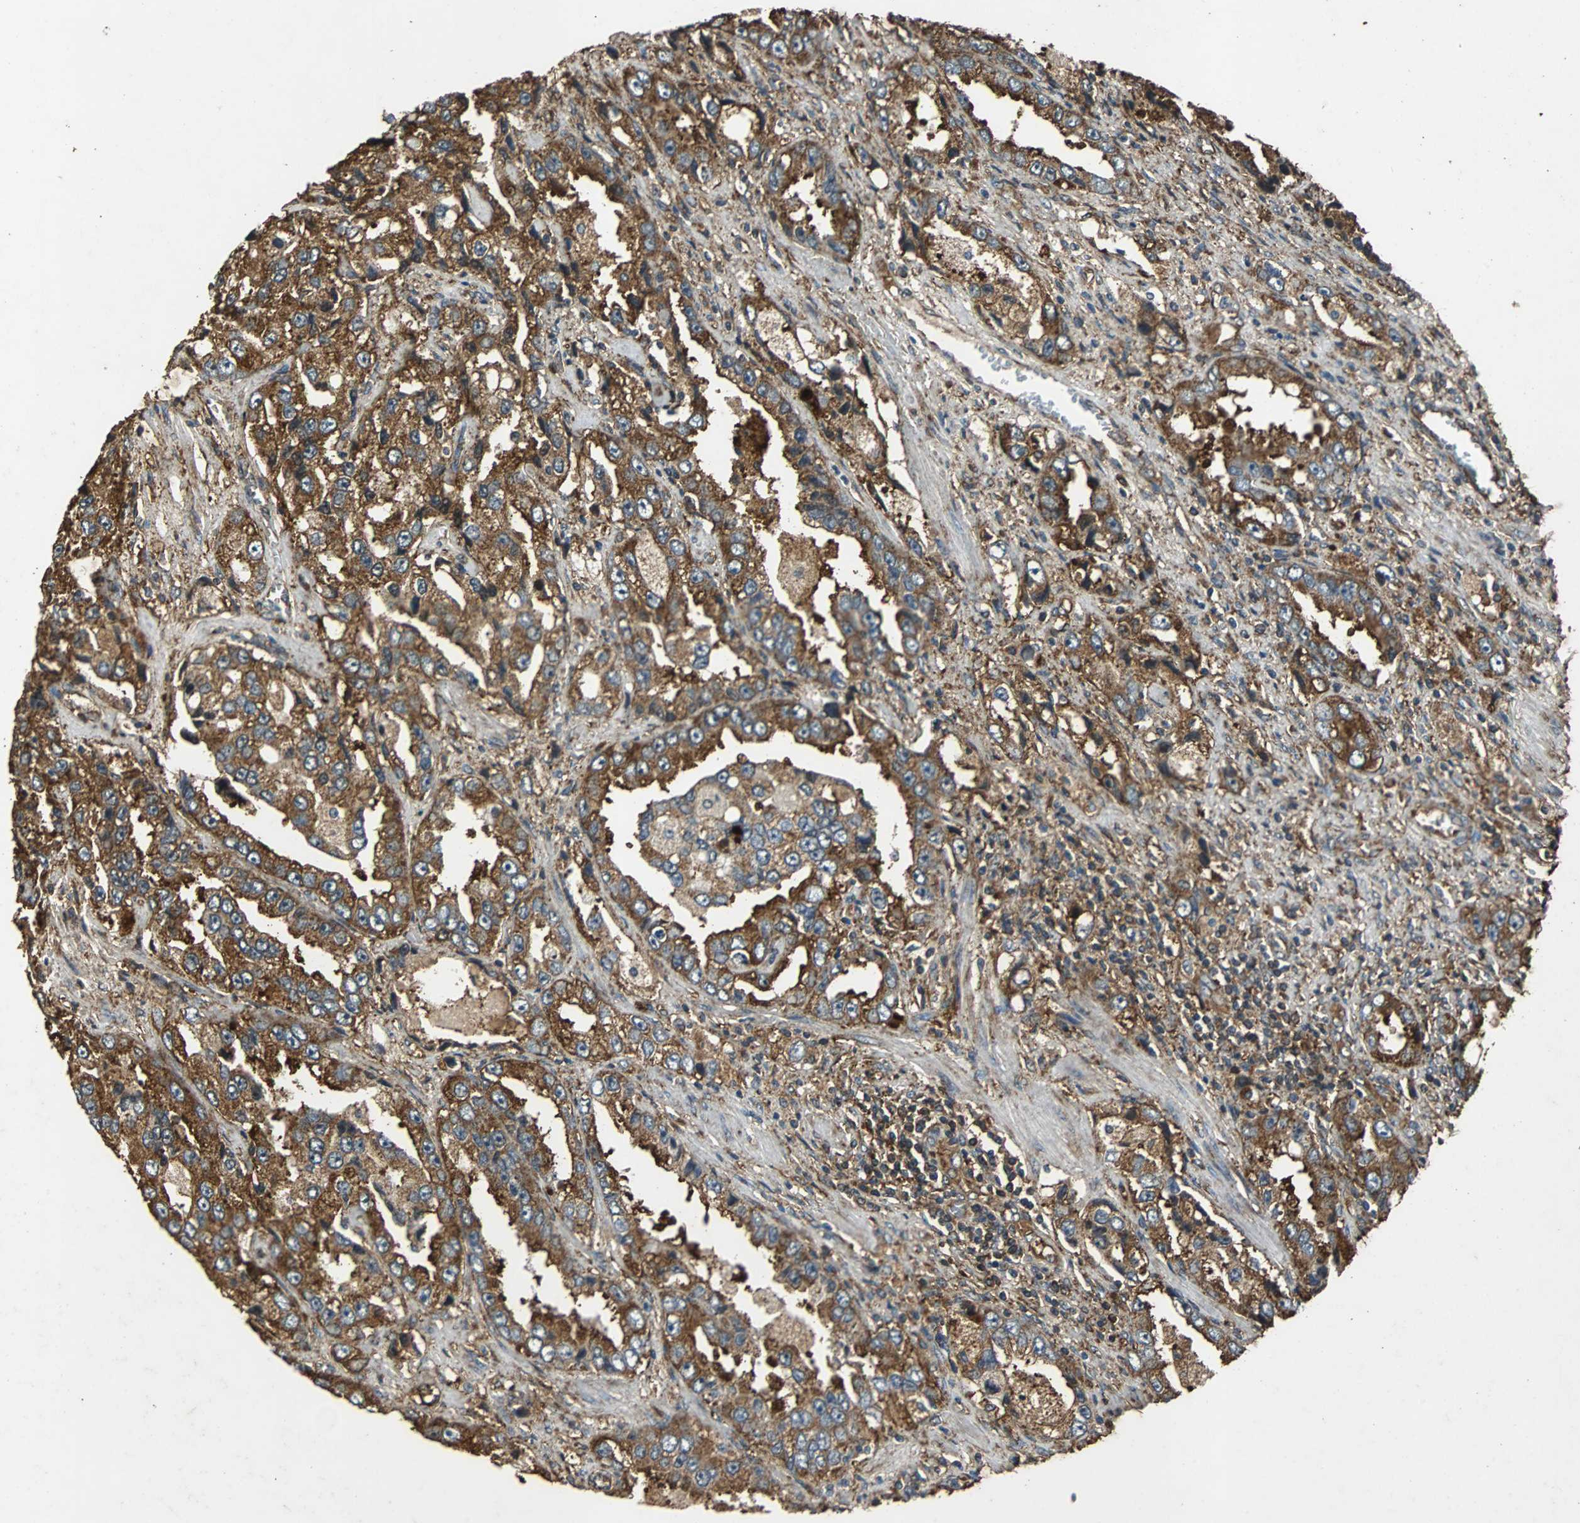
{"staining": {"intensity": "strong", "quantity": ">75%", "location": "cytoplasmic/membranous"}, "tissue": "prostate cancer", "cell_type": "Tumor cells", "image_type": "cancer", "snomed": [{"axis": "morphology", "description": "Adenocarcinoma, High grade"}, {"axis": "topography", "description": "Prostate"}], "caption": "This histopathology image reveals IHC staining of adenocarcinoma (high-grade) (prostate), with high strong cytoplasmic/membranous staining in about >75% of tumor cells.", "gene": "NAA10", "patient": {"sex": "male", "age": 63}}